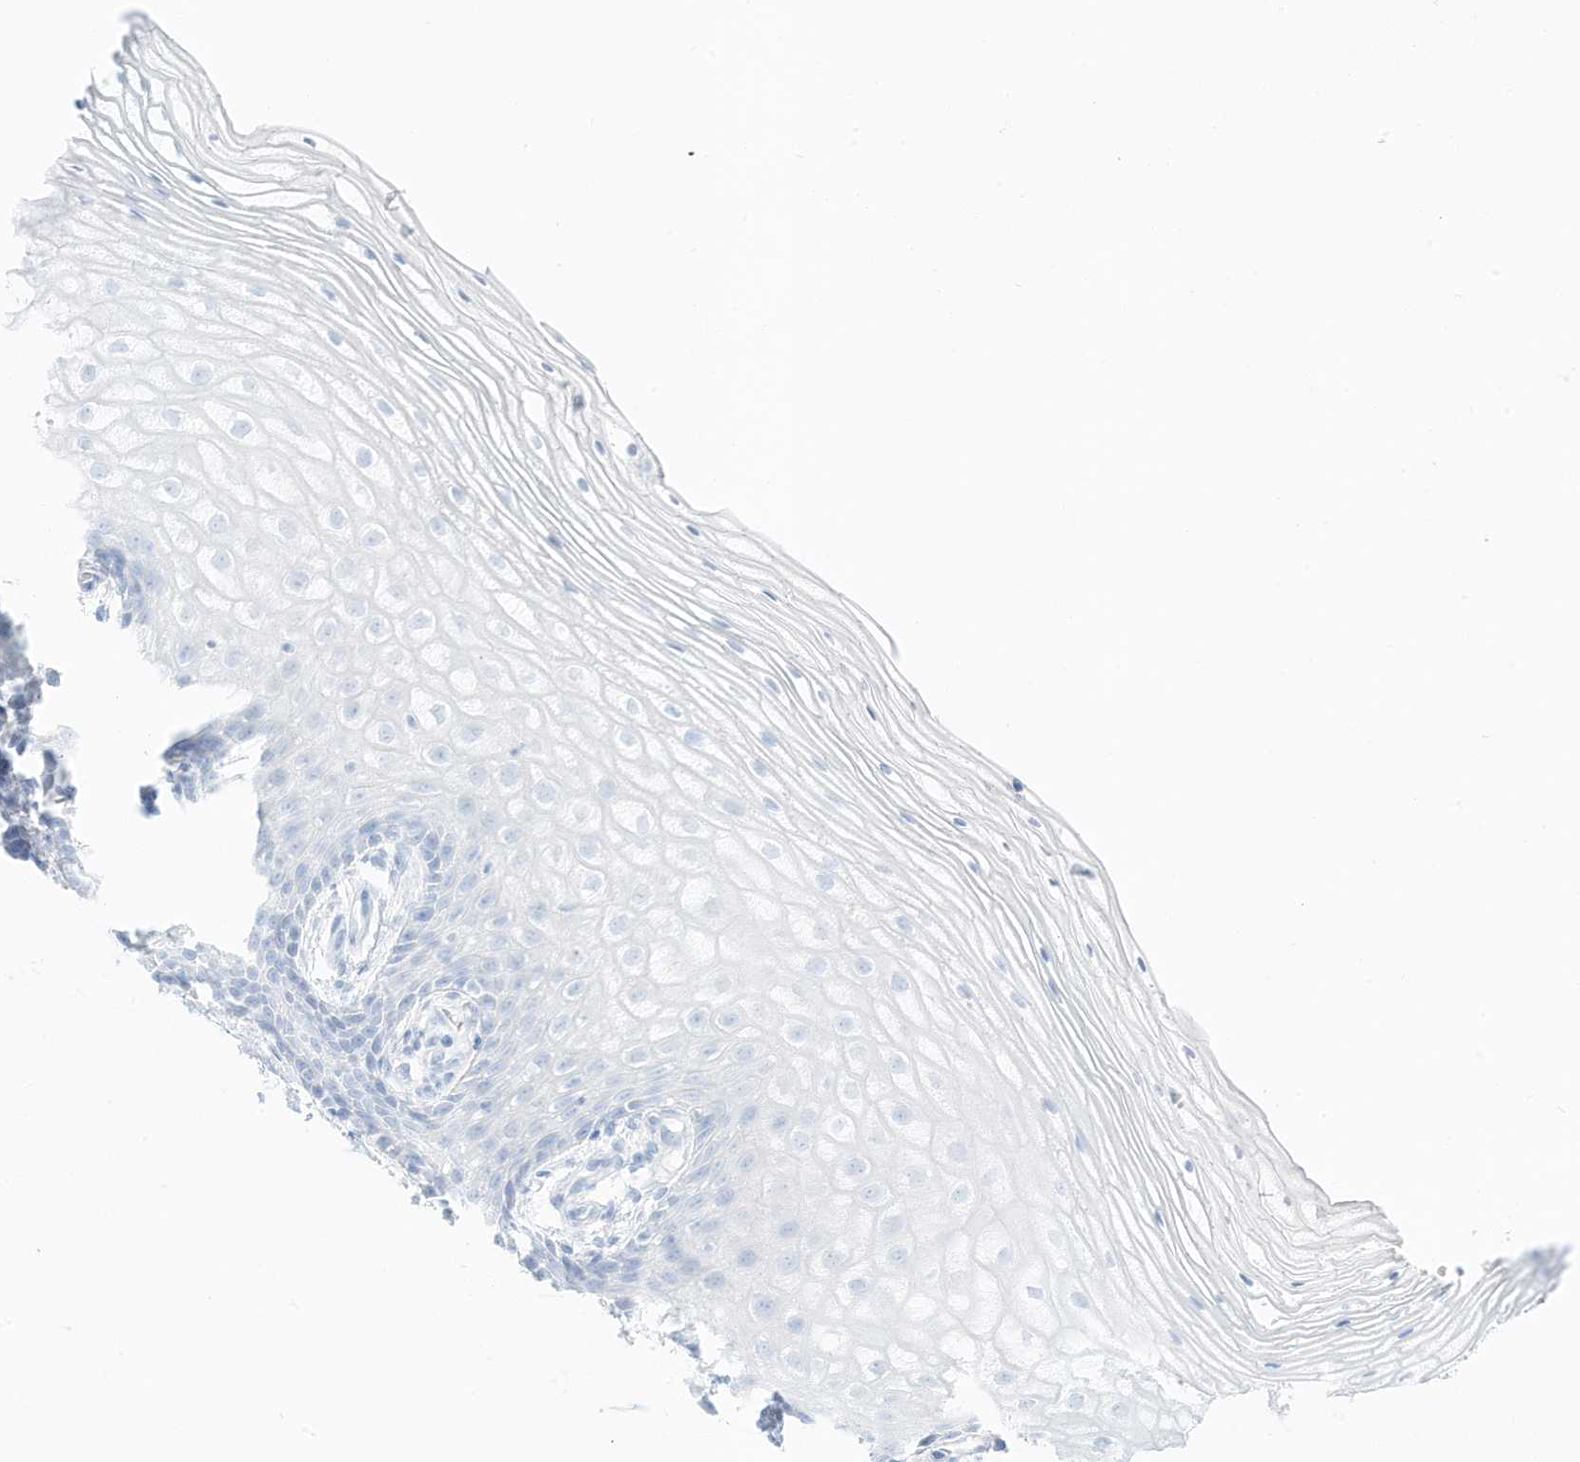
{"staining": {"intensity": "negative", "quantity": "none", "location": "none"}, "tissue": "vagina", "cell_type": "Squamous epithelial cells", "image_type": "normal", "snomed": [{"axis": "morphology", "description": "Normal tissue, NOS"}, {"axis": "topography", "description": "Vagina"}], "caption": "IHC photomicrograph of benign vagina: human vagina stained with DAB (3,3'-diaminobenzidine) demonstrates no significant protein expression in squamous epithelial cells.", "gene": "SLC22A13", "patient": {"sex": "female", "age": 60}}